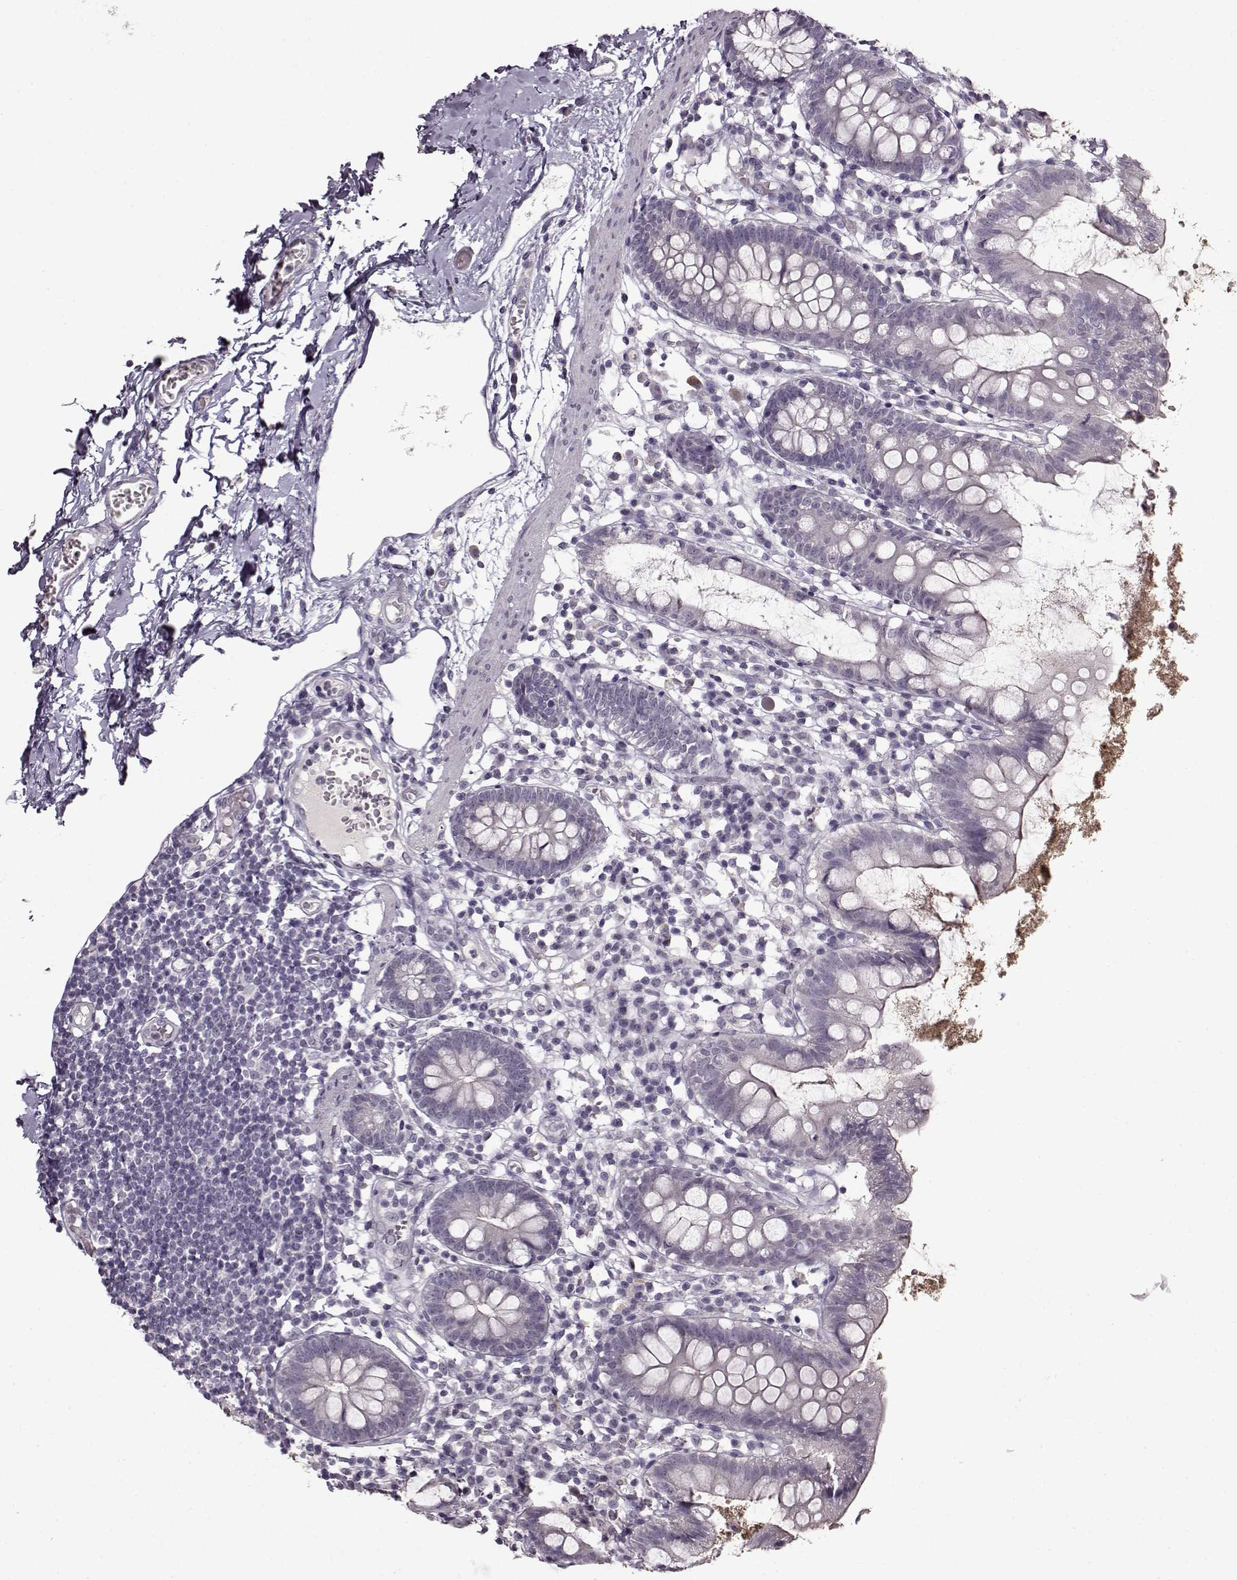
{"staining": {"intensity": "negative", "quantity": "none", "location": "none"}, "tissue": "small intestine", "cell_type": "Glandular cells", "image_type": "normal", "snomed": [{"axis": "morphology", "description": "Normal tissue, NOS"}, {"axis": "topography", "description": "Small intestine"}], "caption": "Immunohistochemical staining of benign small intestine shows no significant staining in glandular cells.", "gene": "FSHB", "patient": {"sex": "female", "age": 90}}